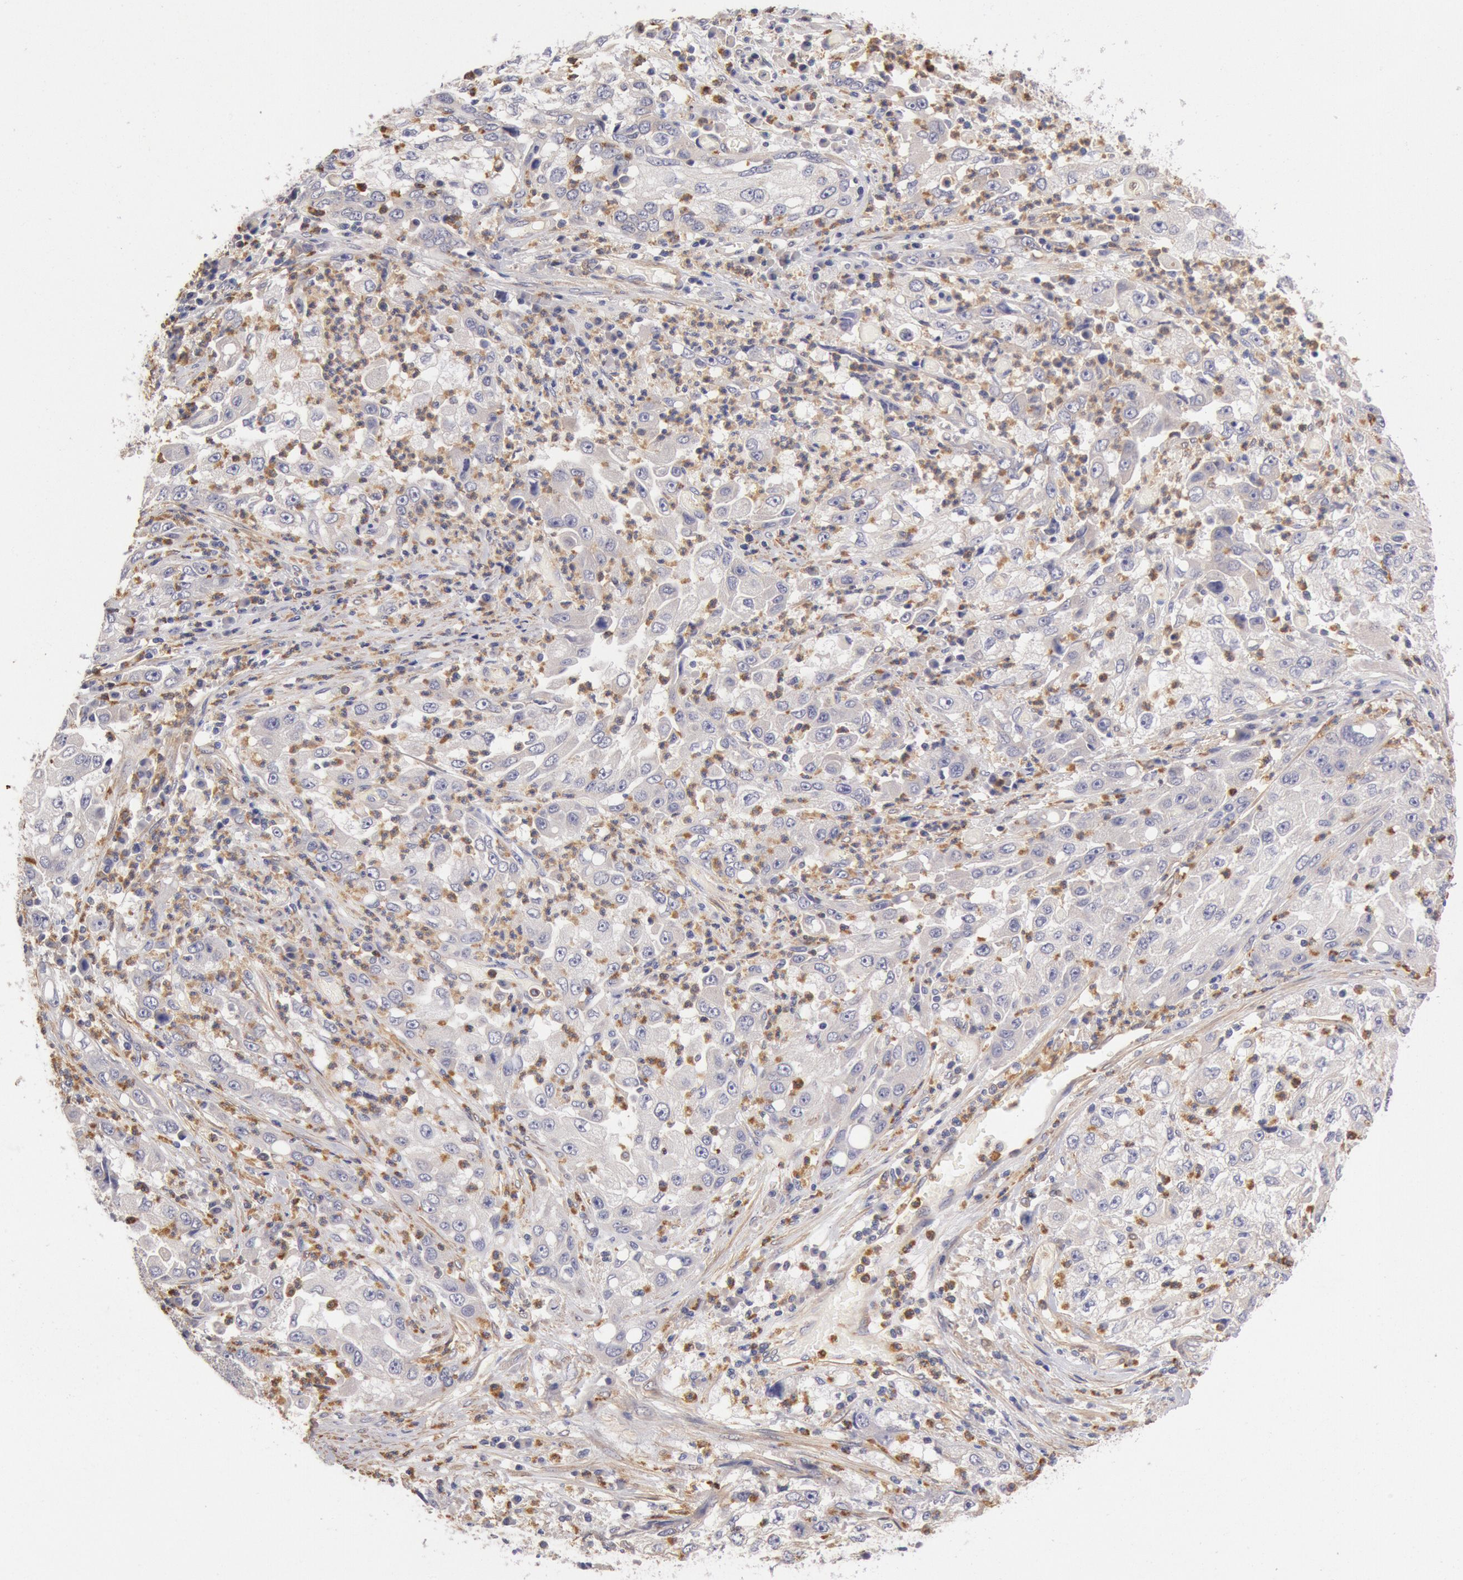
{"staining": {"intensity": "negative", "quantity": "none", "location": "none"}, "tissue": "cervical cancer", "cell_type": "Tumor cells", "image_type": "cancer", "snomed": [{"axis": "morphology", "description": "Squamous cell carcinoma, NOS"}, {"axis": "topography", "description": "Cervix"}], "caption": "Tumor cells show no significant protein staining in cervical squamous cell carcinoma.", "gene": "TMED8", "patient": {"sex": "female", "age": 36}}